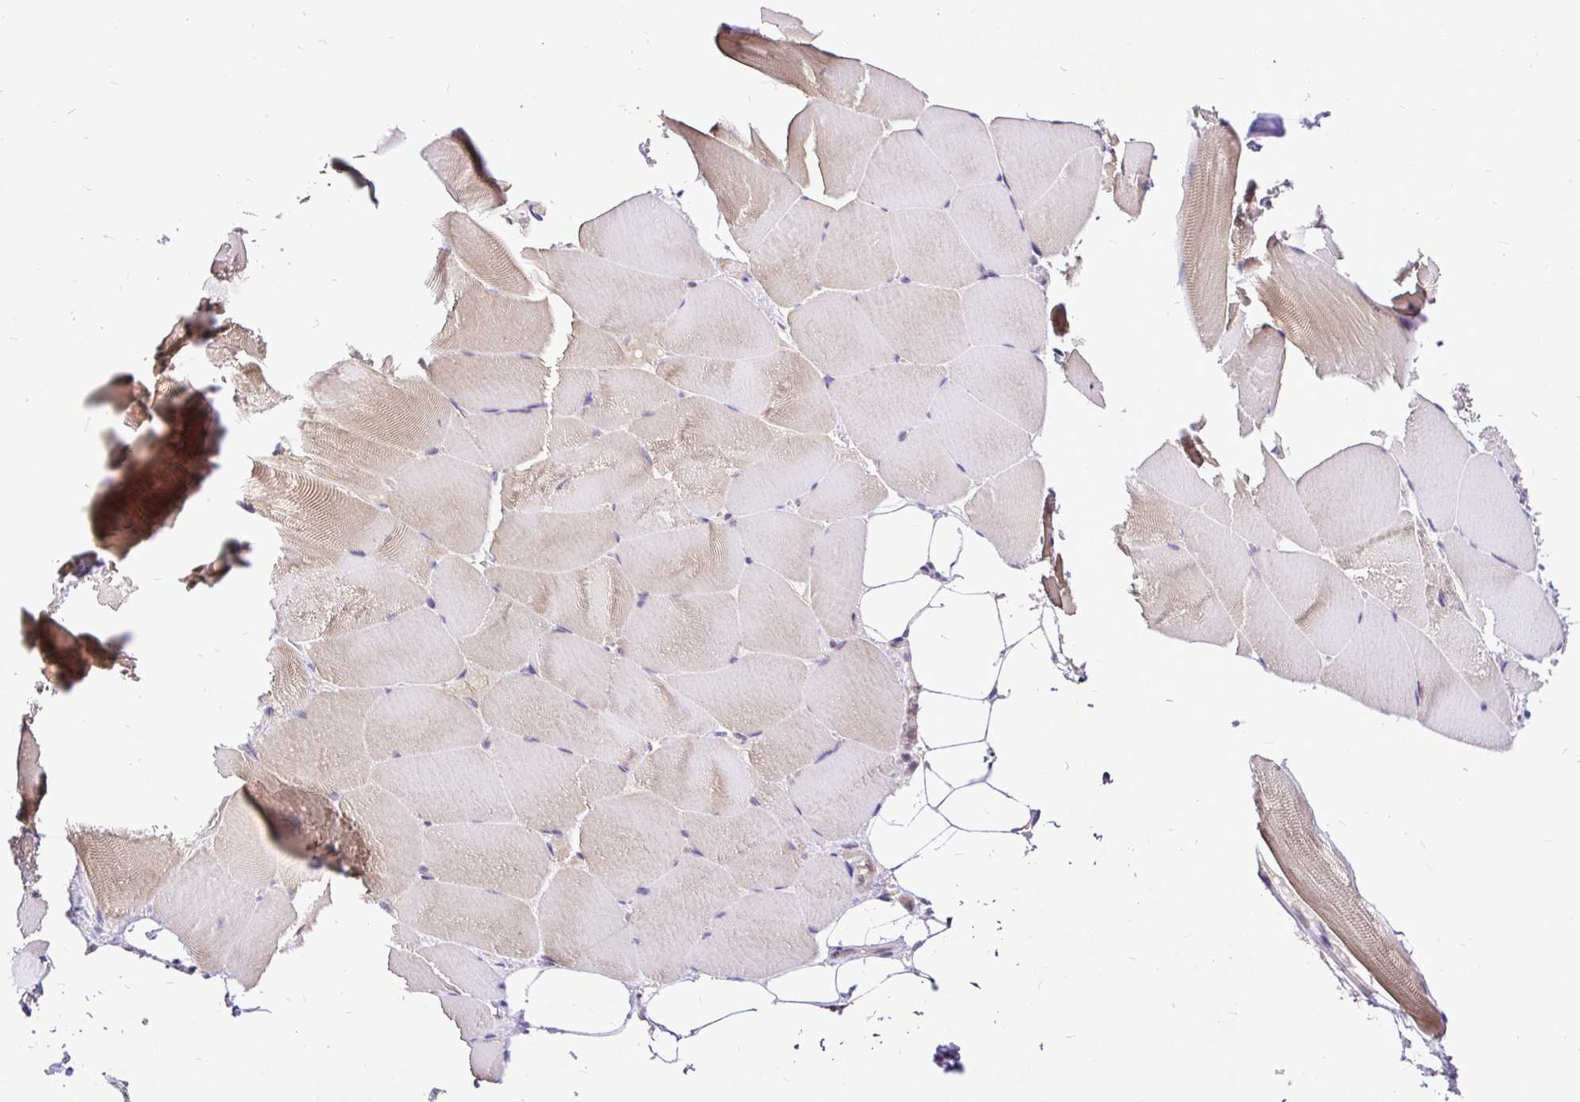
{"staining": {"intensity": "weak", "quantity": "<25%", "location": "cytoplasmic/membranous"}, "tissue": "skeletal muscle", "cell_type": "Myocytes", "image_type": "normal", "snomed": [{"axis": "morphology", "description": "Normal tissue, NOS"}, {"axis": "topography", "description": "Skeletal muscle"}], "caption": "Immunohistochemical staining of unremarkable human skeletal muscle shows no significant expression in myocytes.", "gene": "UBE2M", "patient": {"sex": "female", "age": 64}}